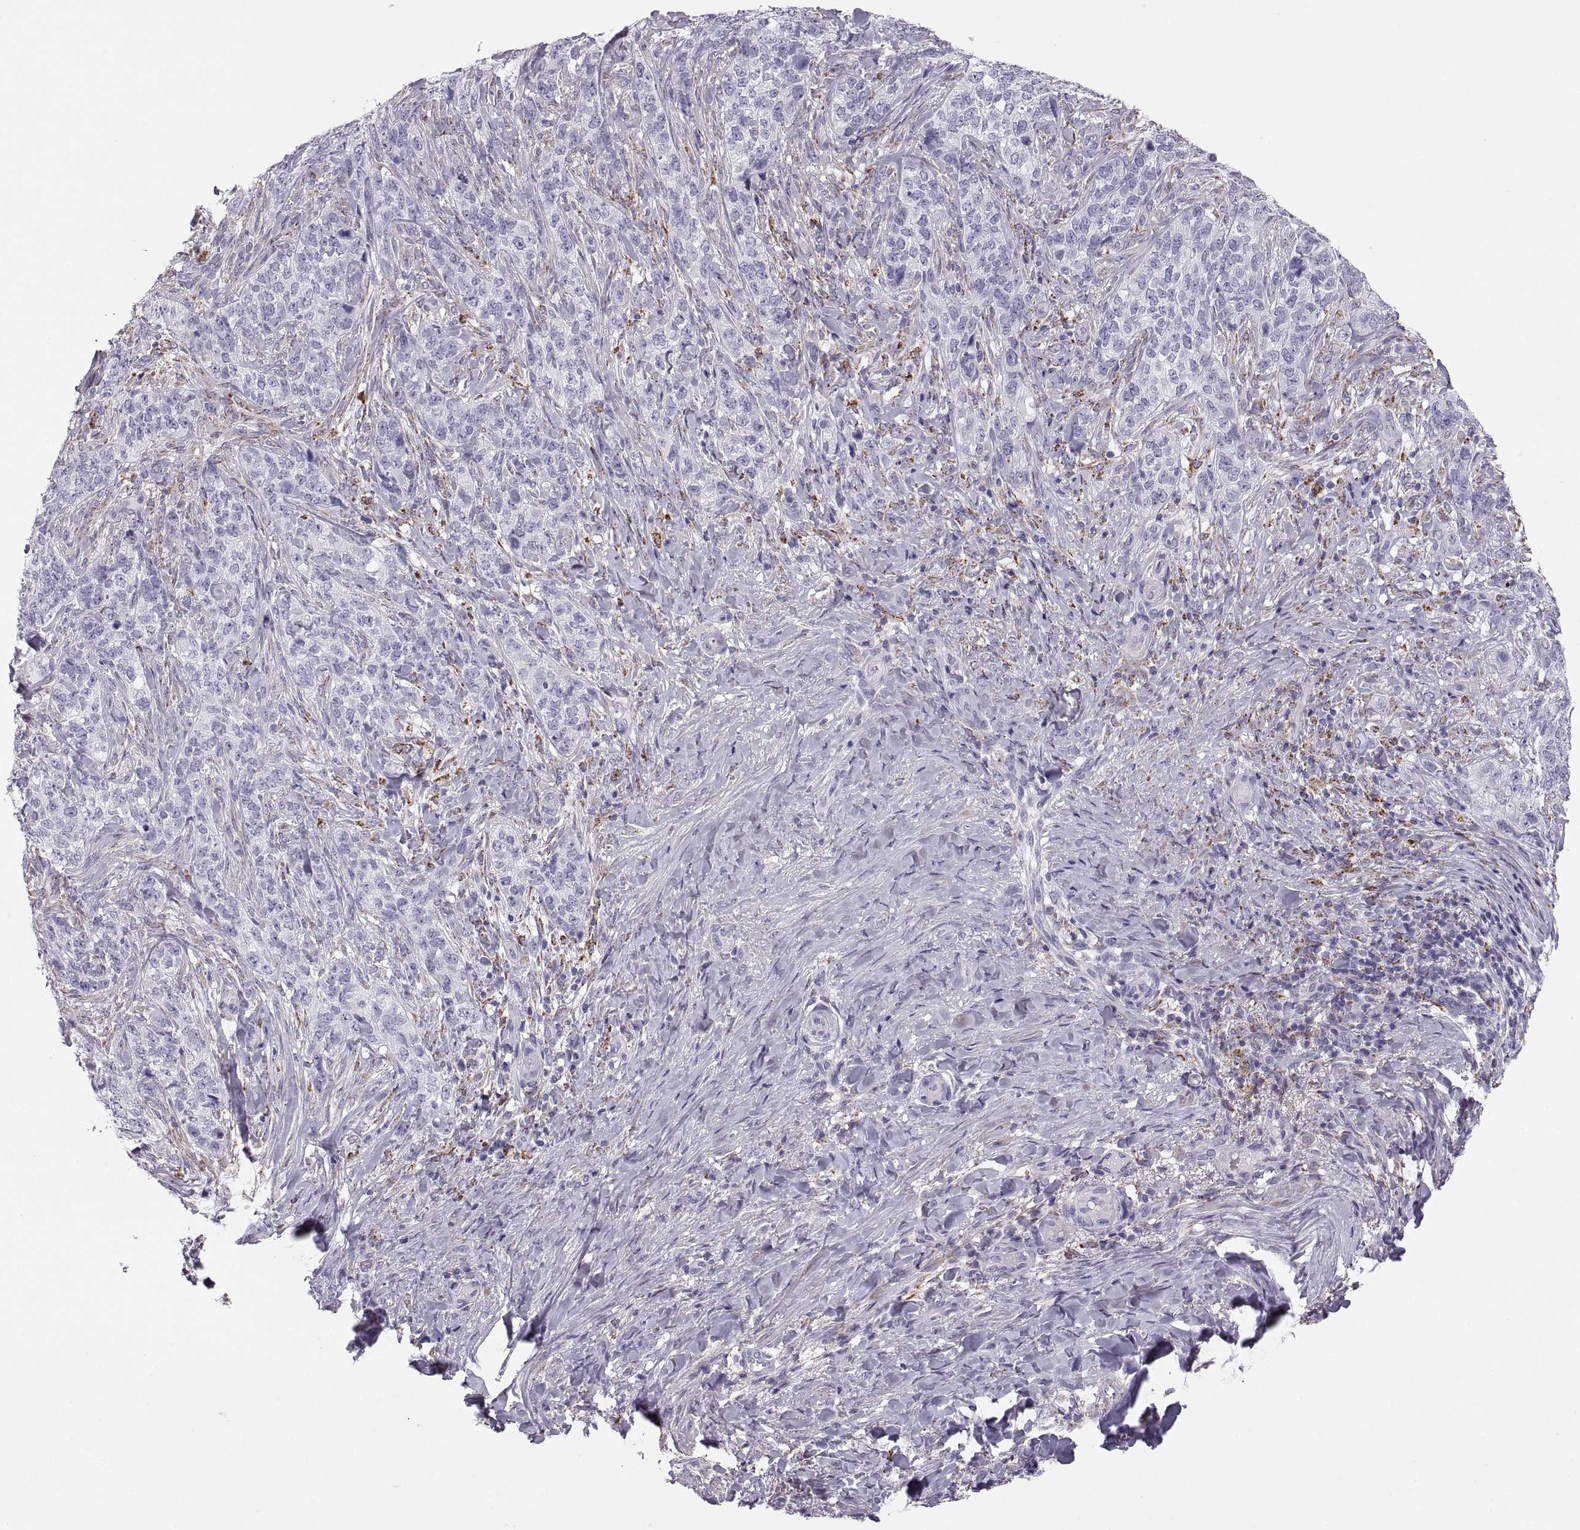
{"staining": {"intensity": "negative", "quantity": "none", "location": "none"}, "tissue": "skin cancer", "cell_type": "Tumor cells", "image_type": "cancer", "snomed": [{"axis": "morphology", "description": "Basal cell carcinoma"}, {"axis": "topography", "description": "Skin"}], "caption": "This is an immunohistochemistry (IHC) image of human skin cancer. There is no positivity in tumor cells.", "gene": "COL9A3", "patient": {"sex": "female", "age": 69}}